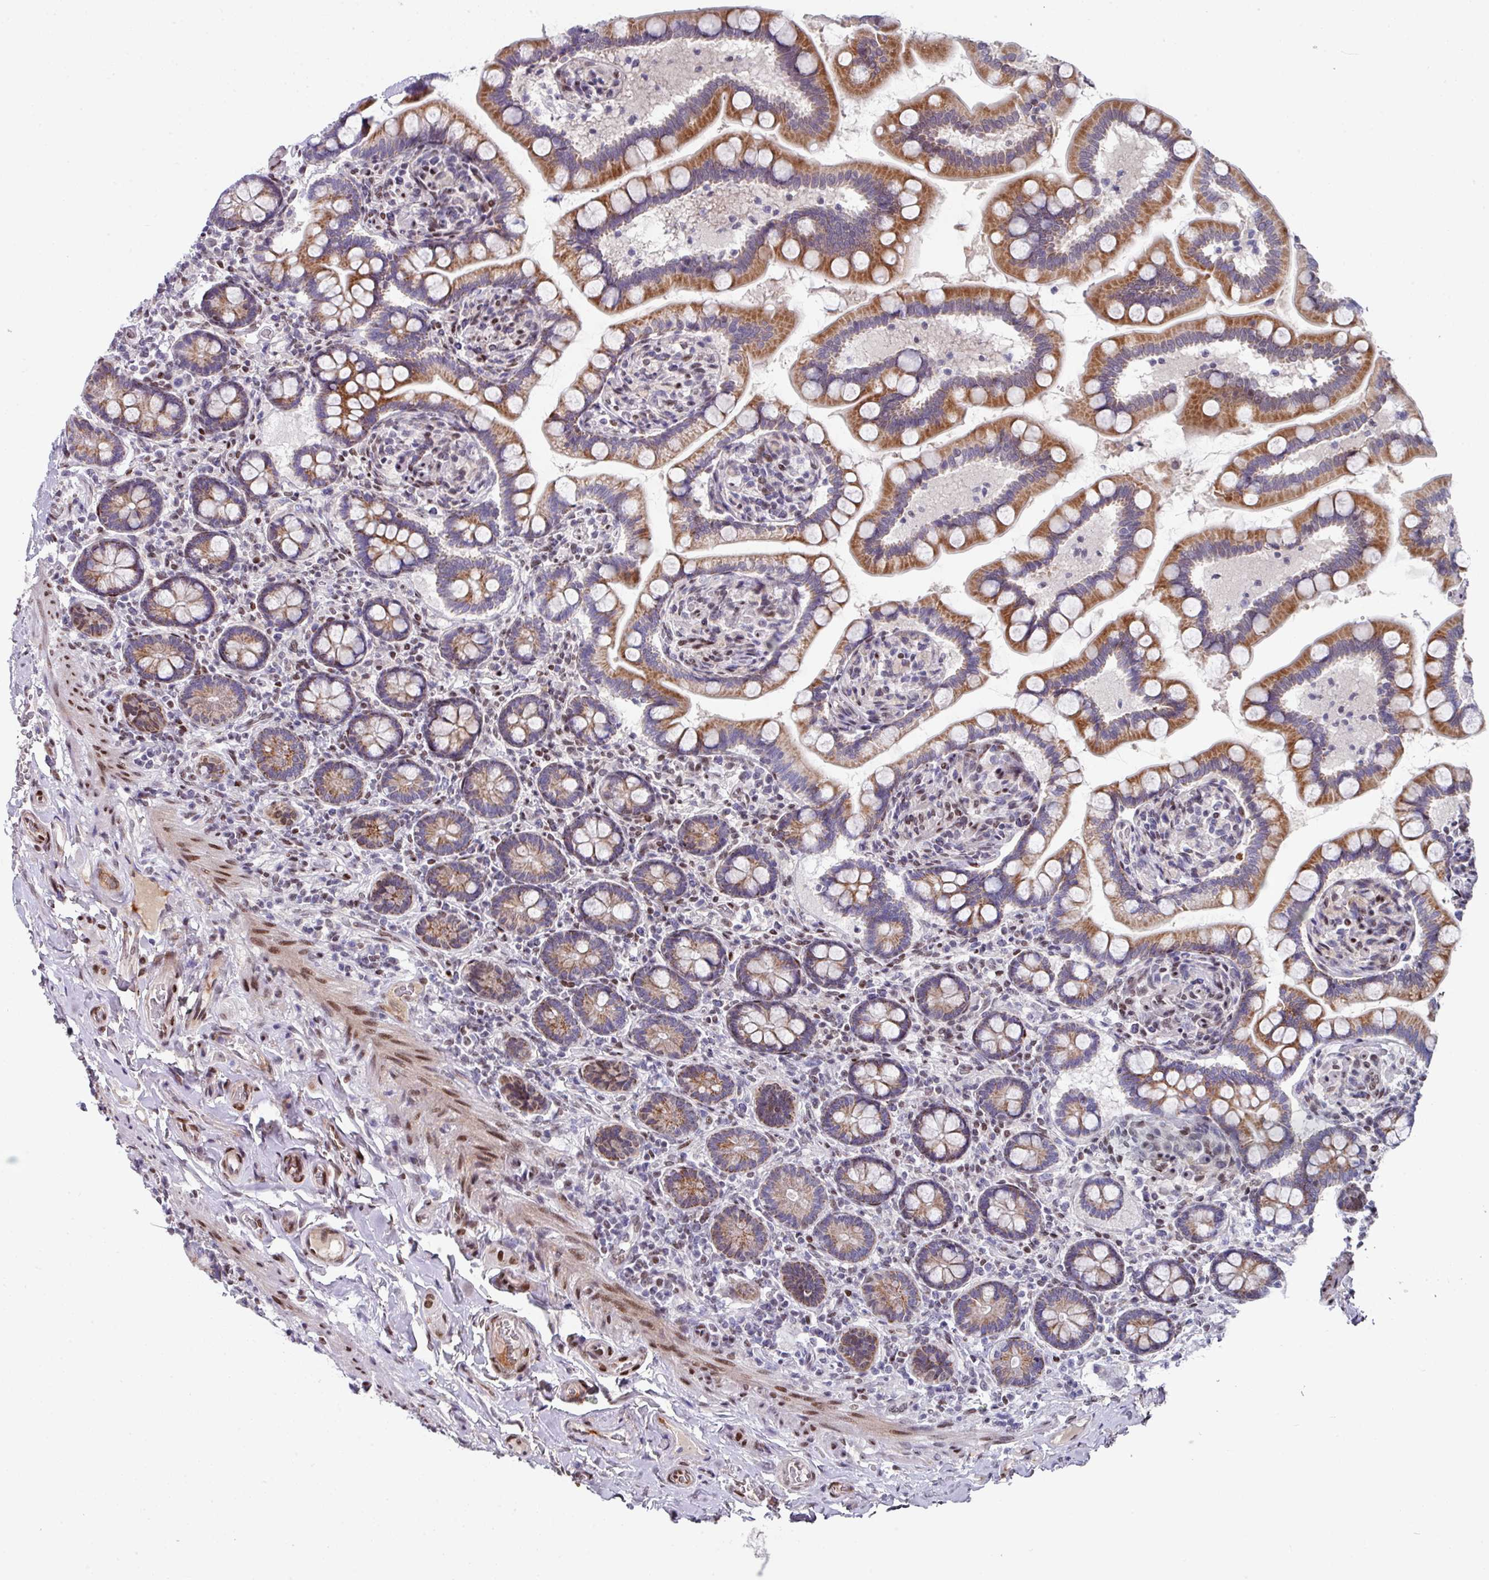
{"staining": {"intensity": "moderate", "quantity": ">75%", "location": "cytoplasmic/membranous"}, "tissue": "small intestine", "cell_type": "Glandular cells", "image_type": "normal", "snomed": [{"axis": "morphology", "description": "Normal tissue, NOS"}, {"axis": "topography", "description": "Small intestine"}], "caption": "A high-resolution micrograph shows immunohistochemistry staining of unremarkable small intestine, which demonstrates moderate cytoplasmic/membranous staining in approximately >75% of glandular cells.", "gene": "CBX7", "patient": {"sex": "female", "age": 64}}